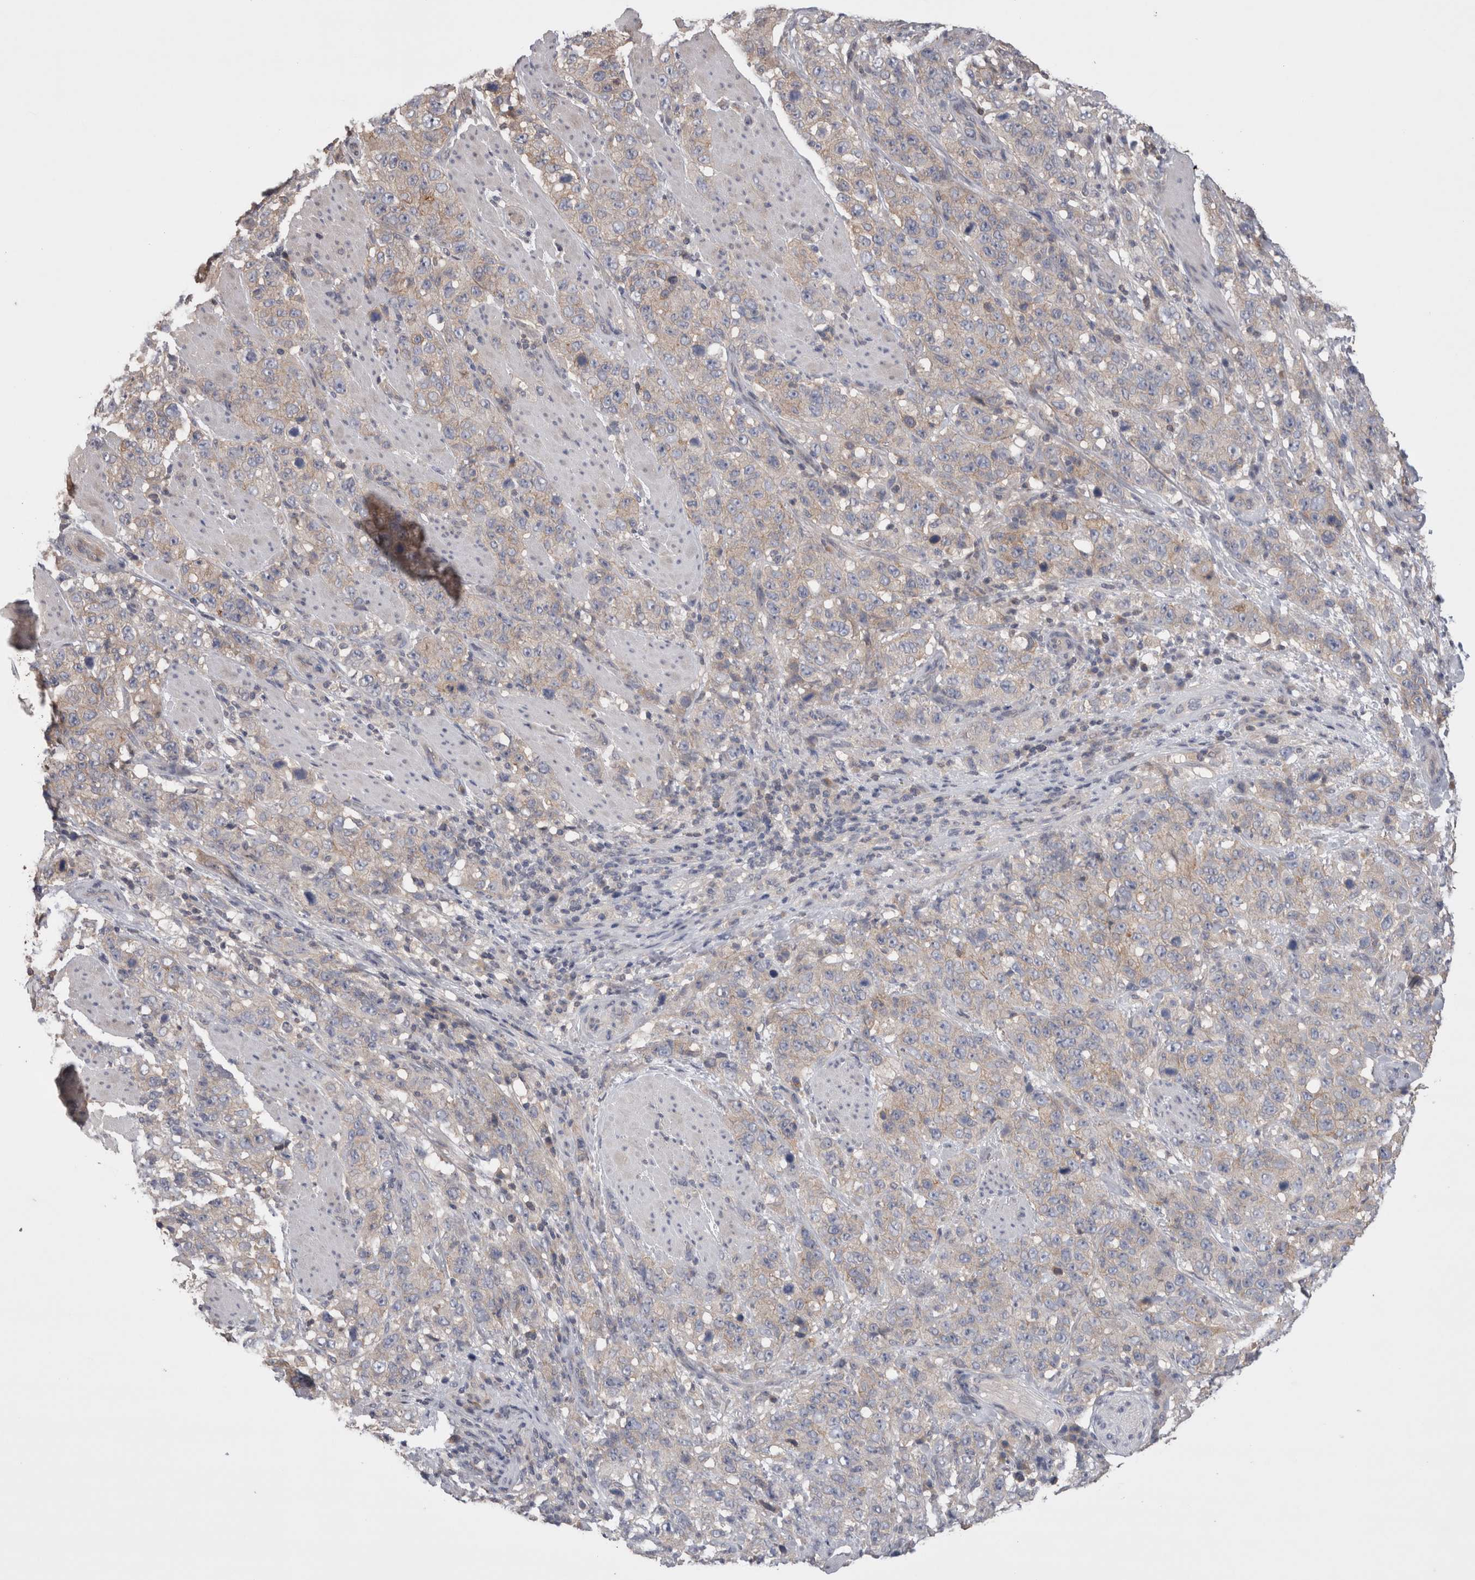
{"staining": {"intensity": "weak", "quantity": "25%-75%", "location": "cytoplasmic/membranous"}, "tissue": "stomach cancer", "cell_type": "Tumor cells", "image_type": "cancer", "snomed": [{"axis": "morphology", "description": "Adenocarcinoma, NOS"}, {"axis": "topography", "description": "Stomach"}], "caption": "Brown immunohistochemical staining in human stomach adenocarcinoma shows weak cytoplasmic/membranous staining in about 25%-75% of tumor cells.", "gene": "OTOR", "patient": {"sex": "male", "age": 48}}